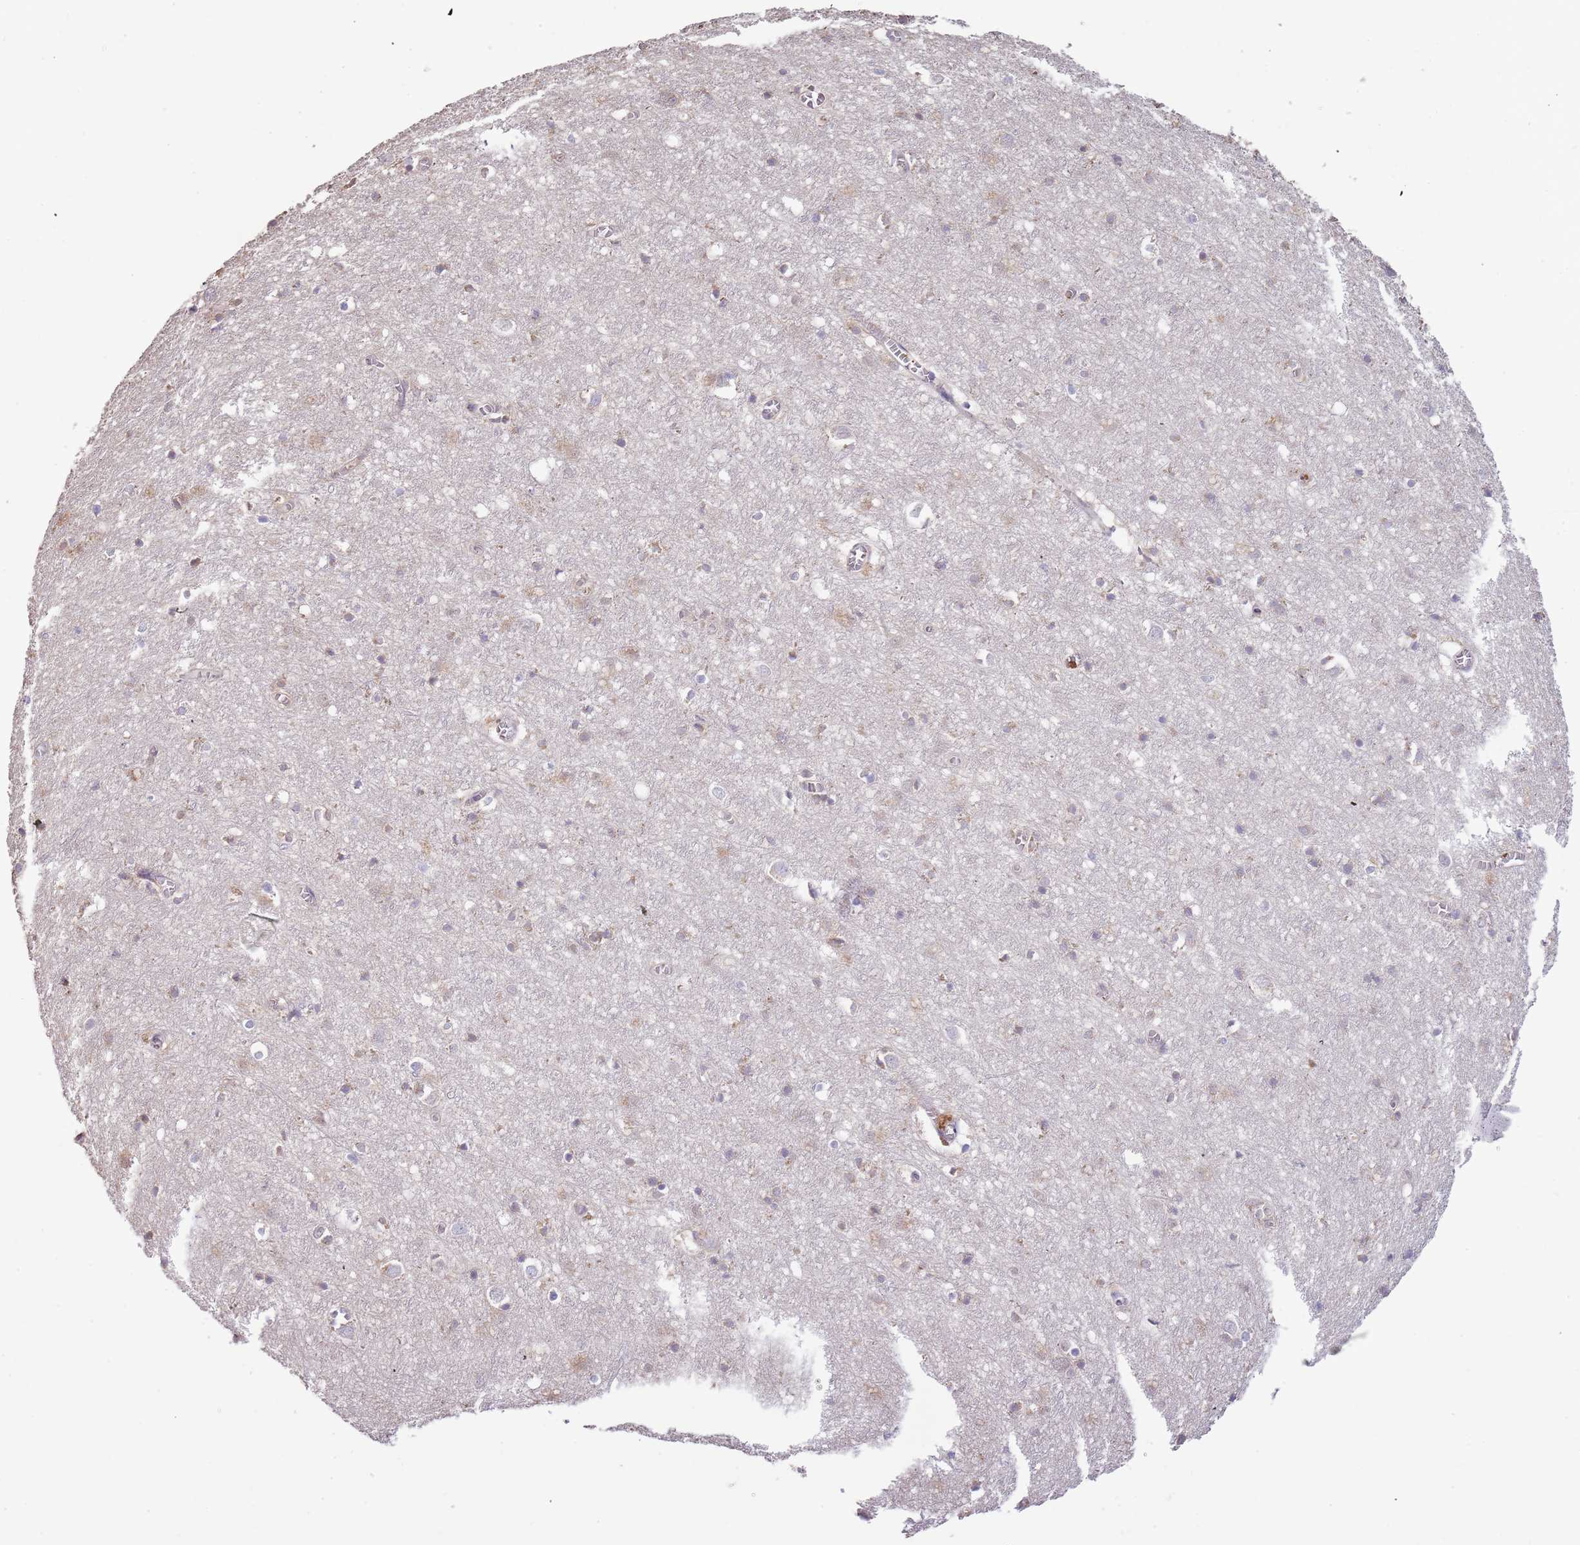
{"staining": {"intensity": "moderate", "quantity": ">75%", "location": "cytoplasmic/membranous"}, "tissue": "cerebral cortex", "cell_type": "Endothelial cells", "image_type": "normal", "snomed": [{"axis": "morphology", "description": "Normal tissue, NOS"}, {"axis": "topography", "description": "Cerebral cortex"}], "caption": "IHC photomicrograph of unremarkable human cerebral cortex stained for a protein (brown), which demonstrates medium levels of moderate cytoplasmic/membranous expression in about >75% of endothelial cells.", "gene": "FECH", "patient": {"sex": "female", "age": 64}}